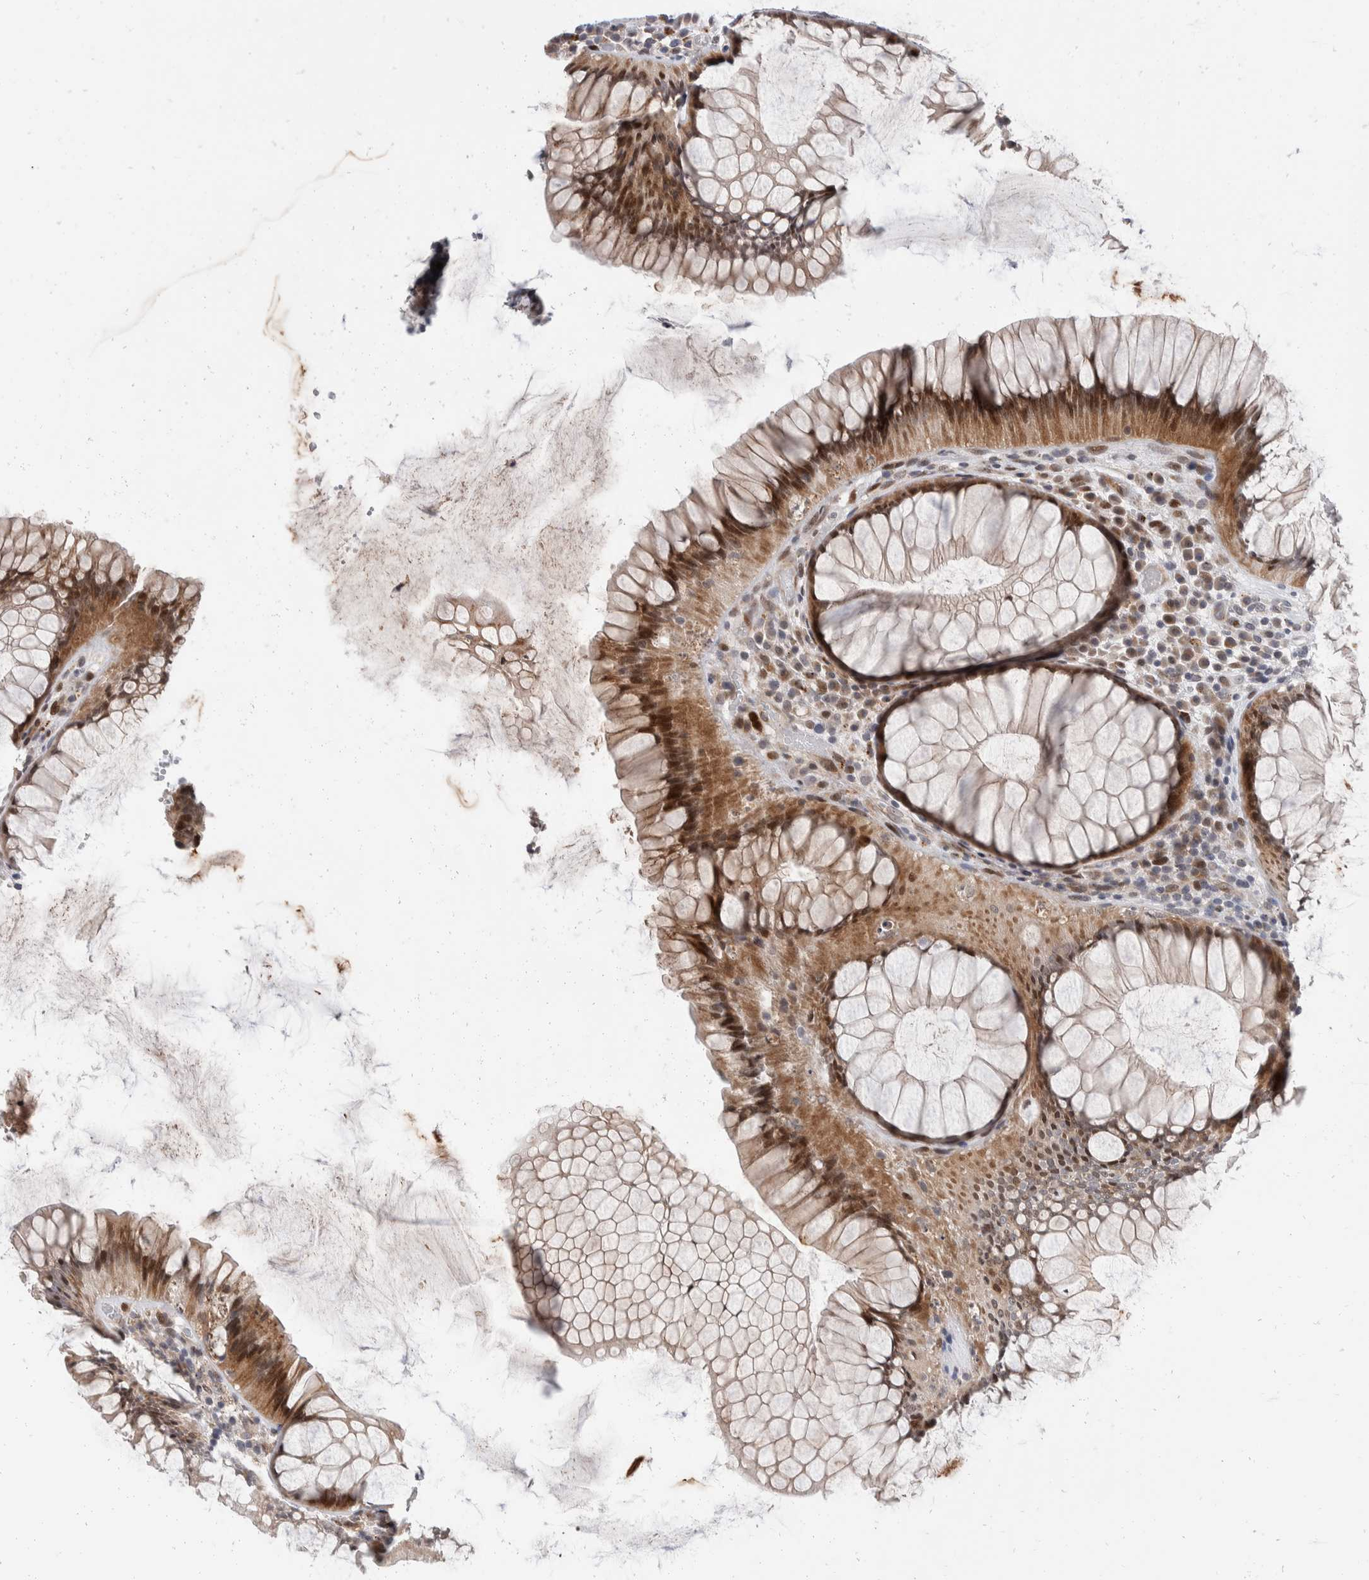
{"staining": {"intensity": "moderate", "quantity": "25%-75%", "location": "cytoplasmic/membranous,nuclear"}, "tissue": "rectum", "cell_type": "Glandular cells", "image_type": "normal", "snomed": [{"axis": "morphology", "description": "Normal tissue, NOS"}, {"axis": "topography", "description": "Rectum"}], "caption": "A micrograph of rectum stained for a protein shows moderate cytoplasmic/membranous,nuclear brown staining in glandular cells.", "gene": "ZNF703", "patient": {"sex": "male", "age": 51}}